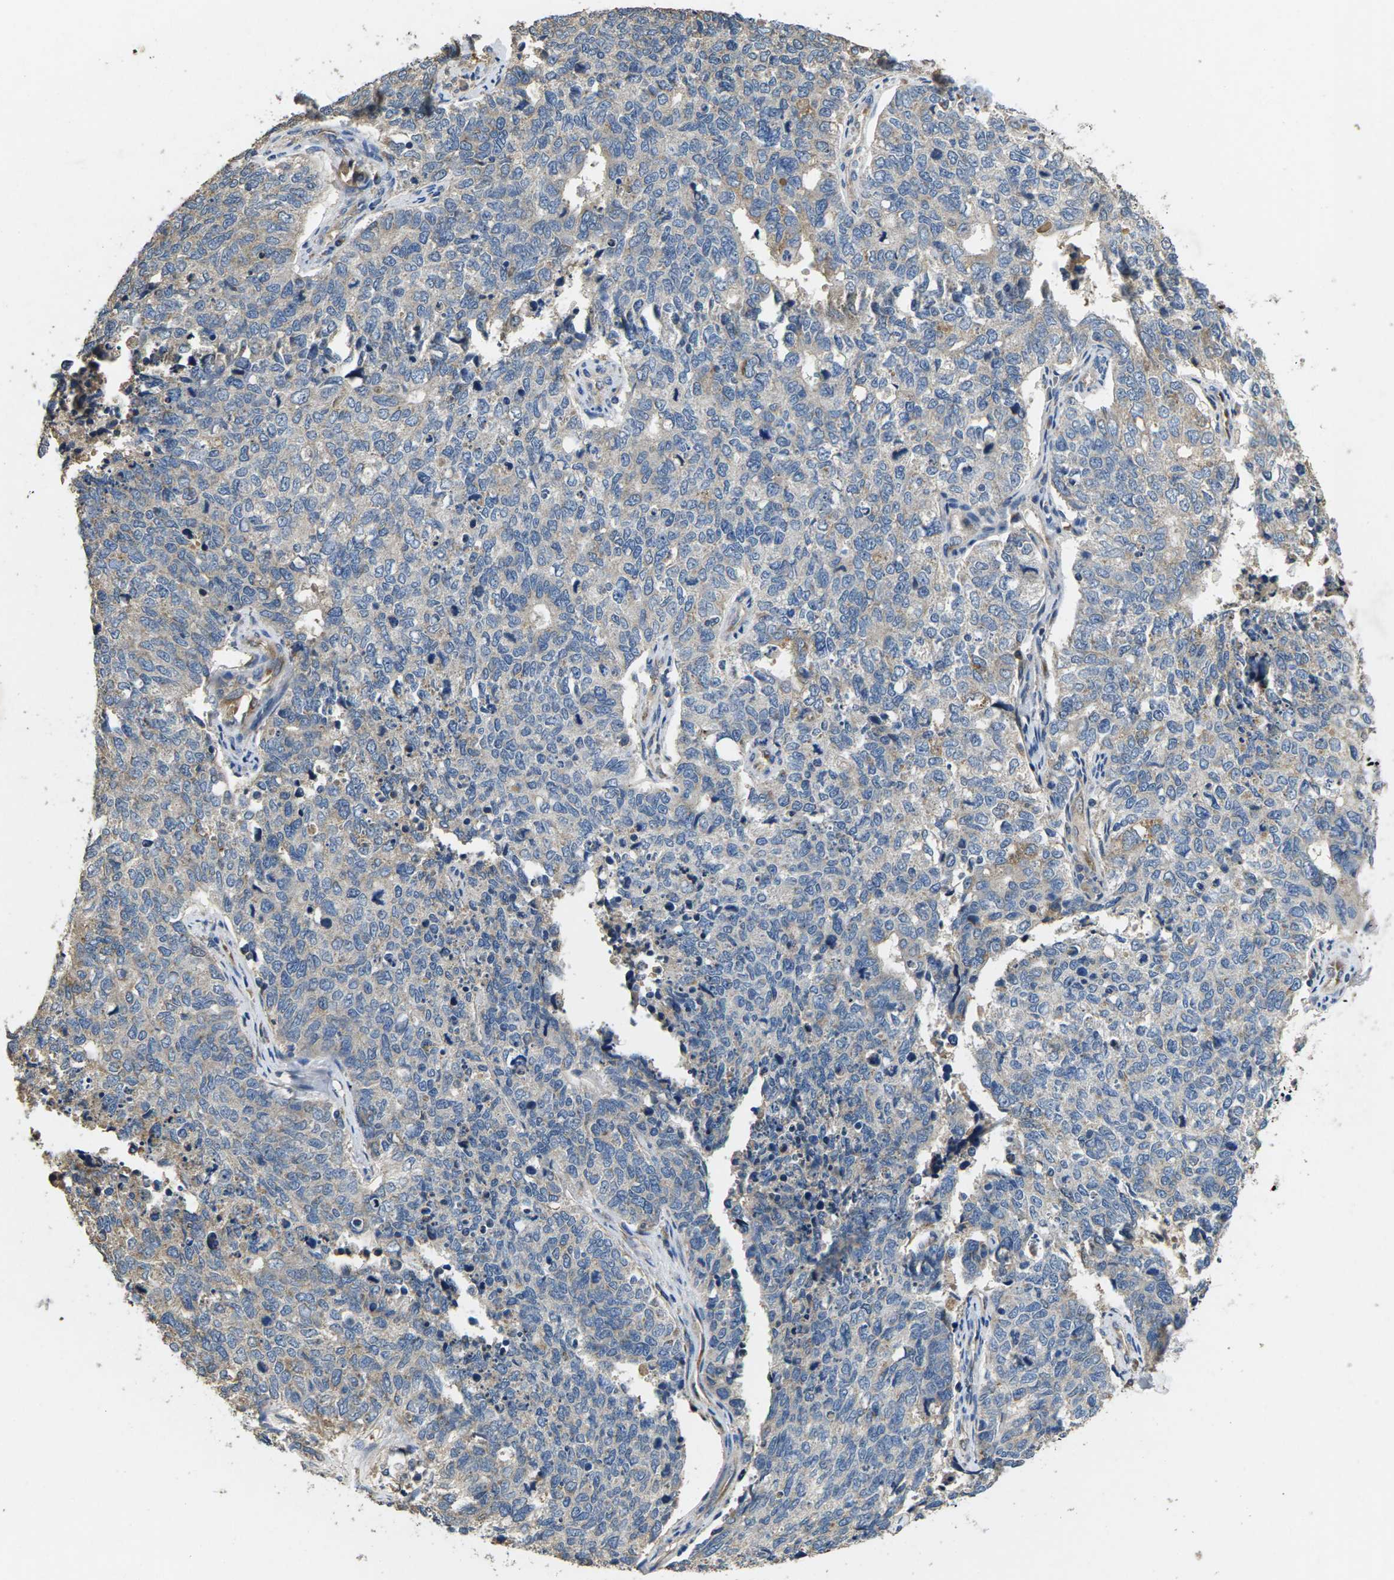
{"staining": {"intensity": "weak", "quantity": "<25%", "location": "cytoplasmic/membranous"}, "tissue": "cervical cancer", "cell_type": "Tumor cells", "image_type": "cancer", "snomed": [{"axis": "morphology", "description": "Squamous cell carcinoma, NOS"}, {"axis": "topography", "description": "Cervix"}], "caption": "This image is of cervical cancer (squamous cell carcinoma) stained with IHC to label a protein in brown with the nuclei are counter-stained blue. There is no positivity in tumor cells.", "gene": "B4GAT1", "patient": {"sex": "female", "age": 63}}